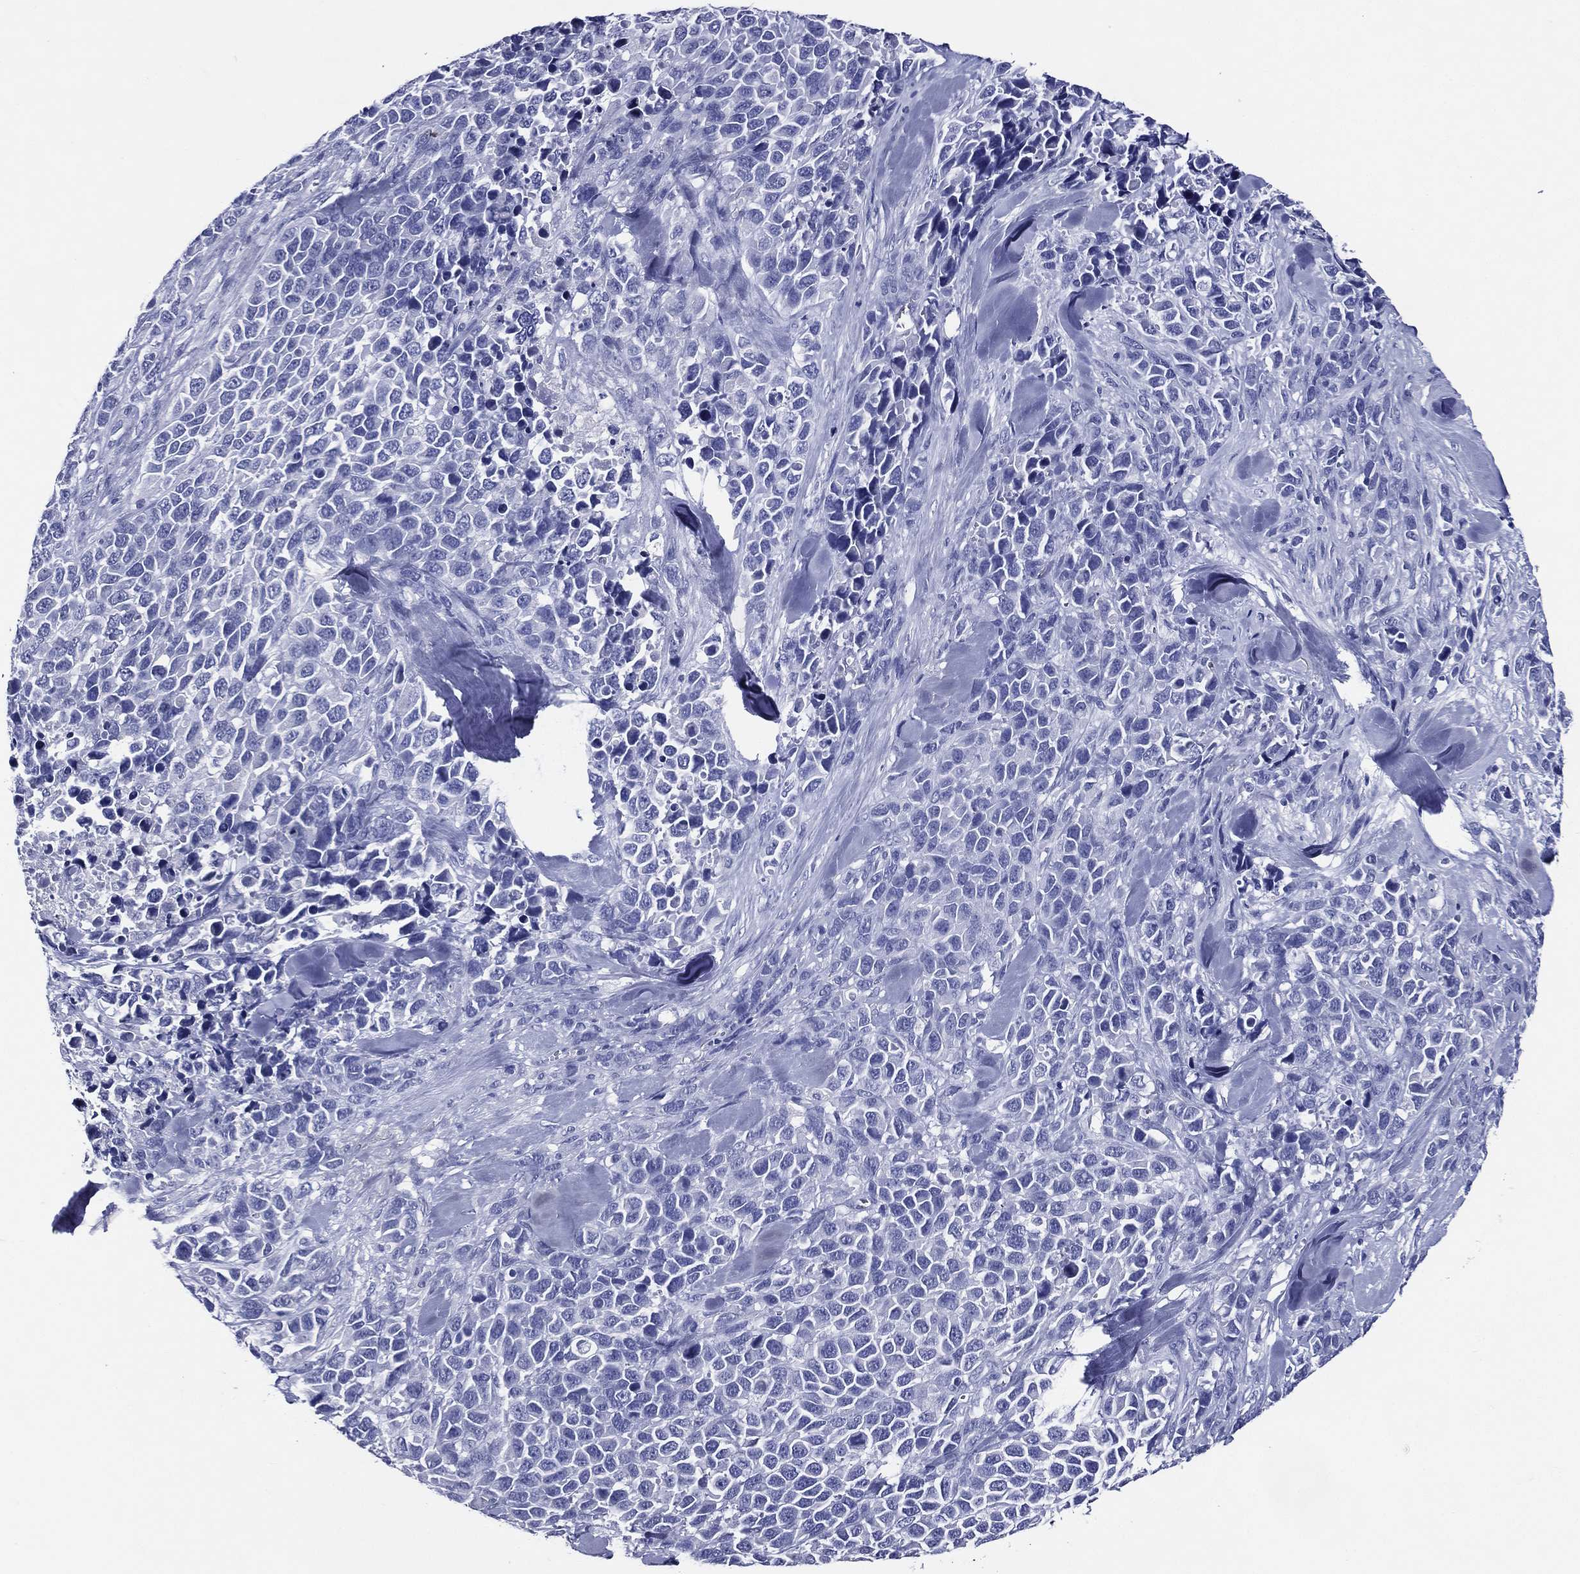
{"staining": {"intensity": "negative", "quantity": "none", "location": "none"}, "tissue": "melanoma", "cell_type": "Tumor cells", "image_type": "cancer", "snomed": [{"axis": "morphology", "description": "Malignant melanoma, Metastatic site"}, {"axis": "topography", "description": "Skin"}], "caption": "Melanoma was stained to show a protein in brown. There is no significant positivity in tumor cells.", "gene": "ACE2", "patient": {"sex": "male", "age": 84}}